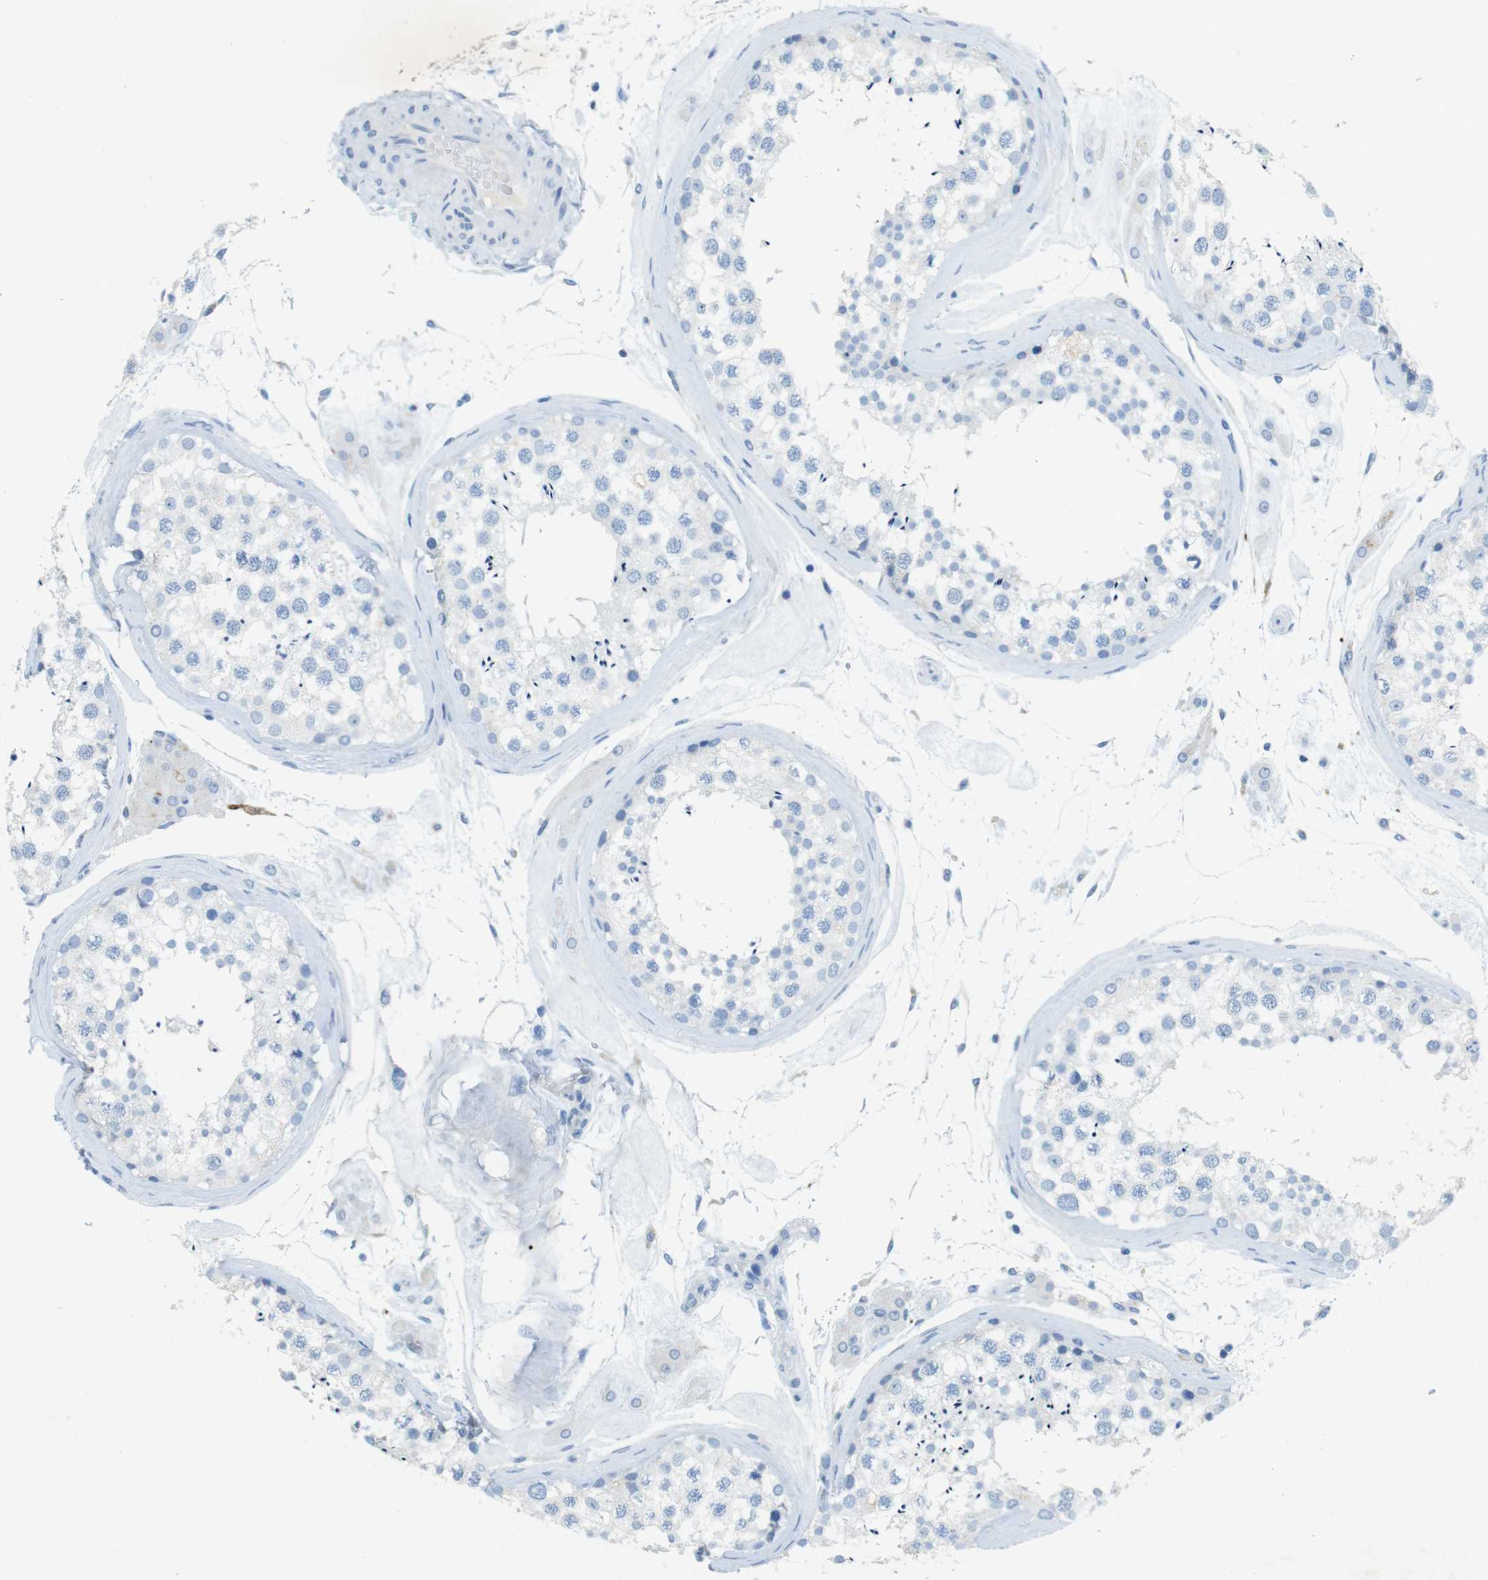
{"staining": {"intensity": "negative", "quantity": "none", "location": "none"}, "tissue": "testis", "cell_type": "Cells in seminiferous ducts", "image_type": "normal", "snomed": [{"axis": "morphology", "description": "Normal tissue, NOS"}, {"axis": "topography", "description": "Testis"}], "caption": "Immunohistochemical staining of unremarkable testis shows no significant expression in cells in seminiferous ducts.", "gene": "CD320", "patient": {"sex": "male", "age": 46}}